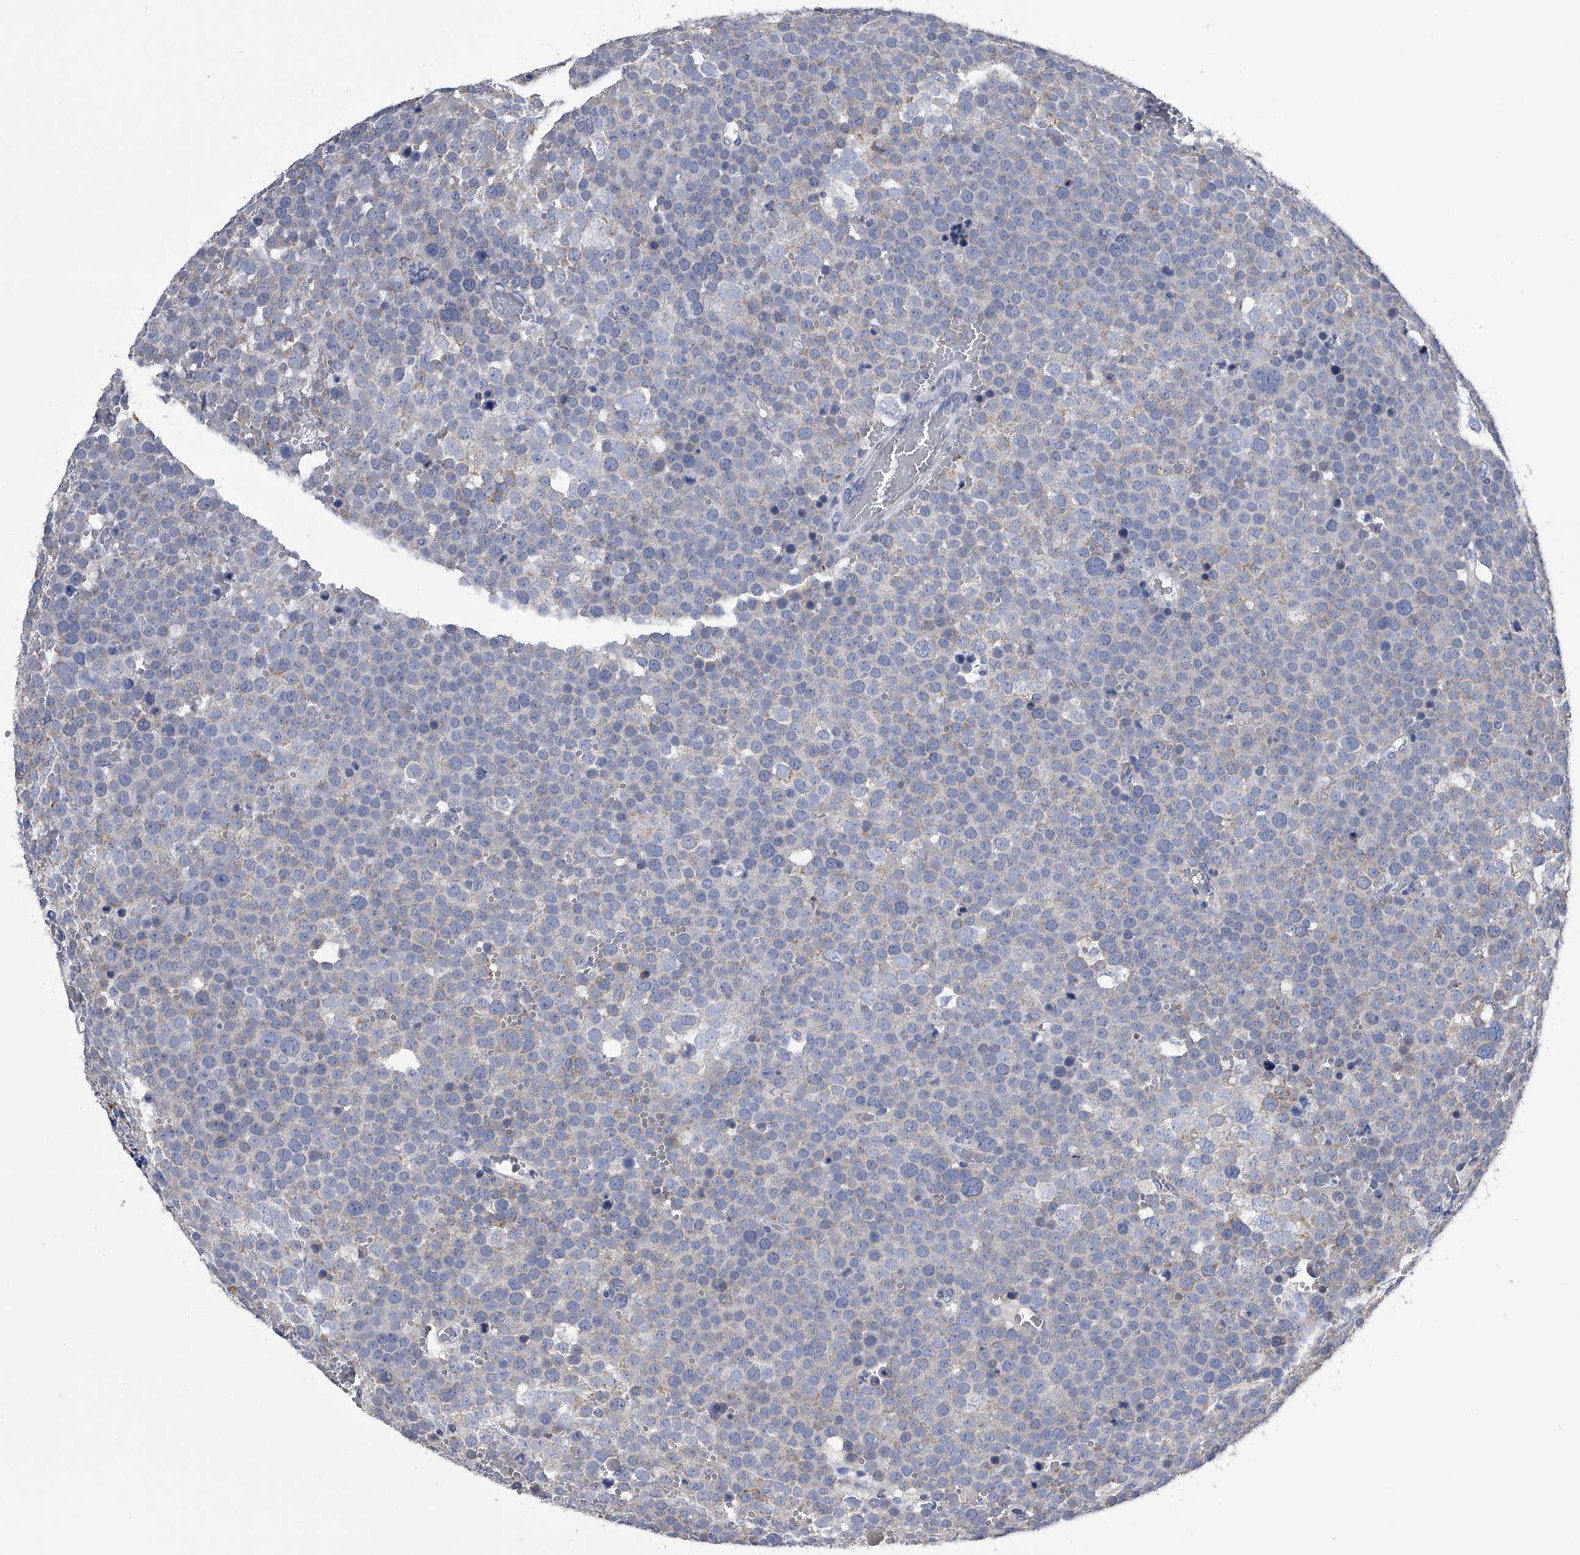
{"staining": {"intensity": "weak", "quantity": "<25%", "location": "cytoplasmic/membranous"}, "tissue": "testis cancer", "cell_type": "Tumor cells", "image_type": "cancer", "snomed": [{"axis": "morphology", "description": "Seminoma, NOS"}, {"axis": "topography", "description": "Testis"}], "caption": "High magnification brightfield microscopy of testis cancer stained with DAB (brown) and counterstained with hematoxylin (blue): tumor cells show no significant positivity.", "gene": "OAT", "patient": {"sex": "male", "age": 71}}